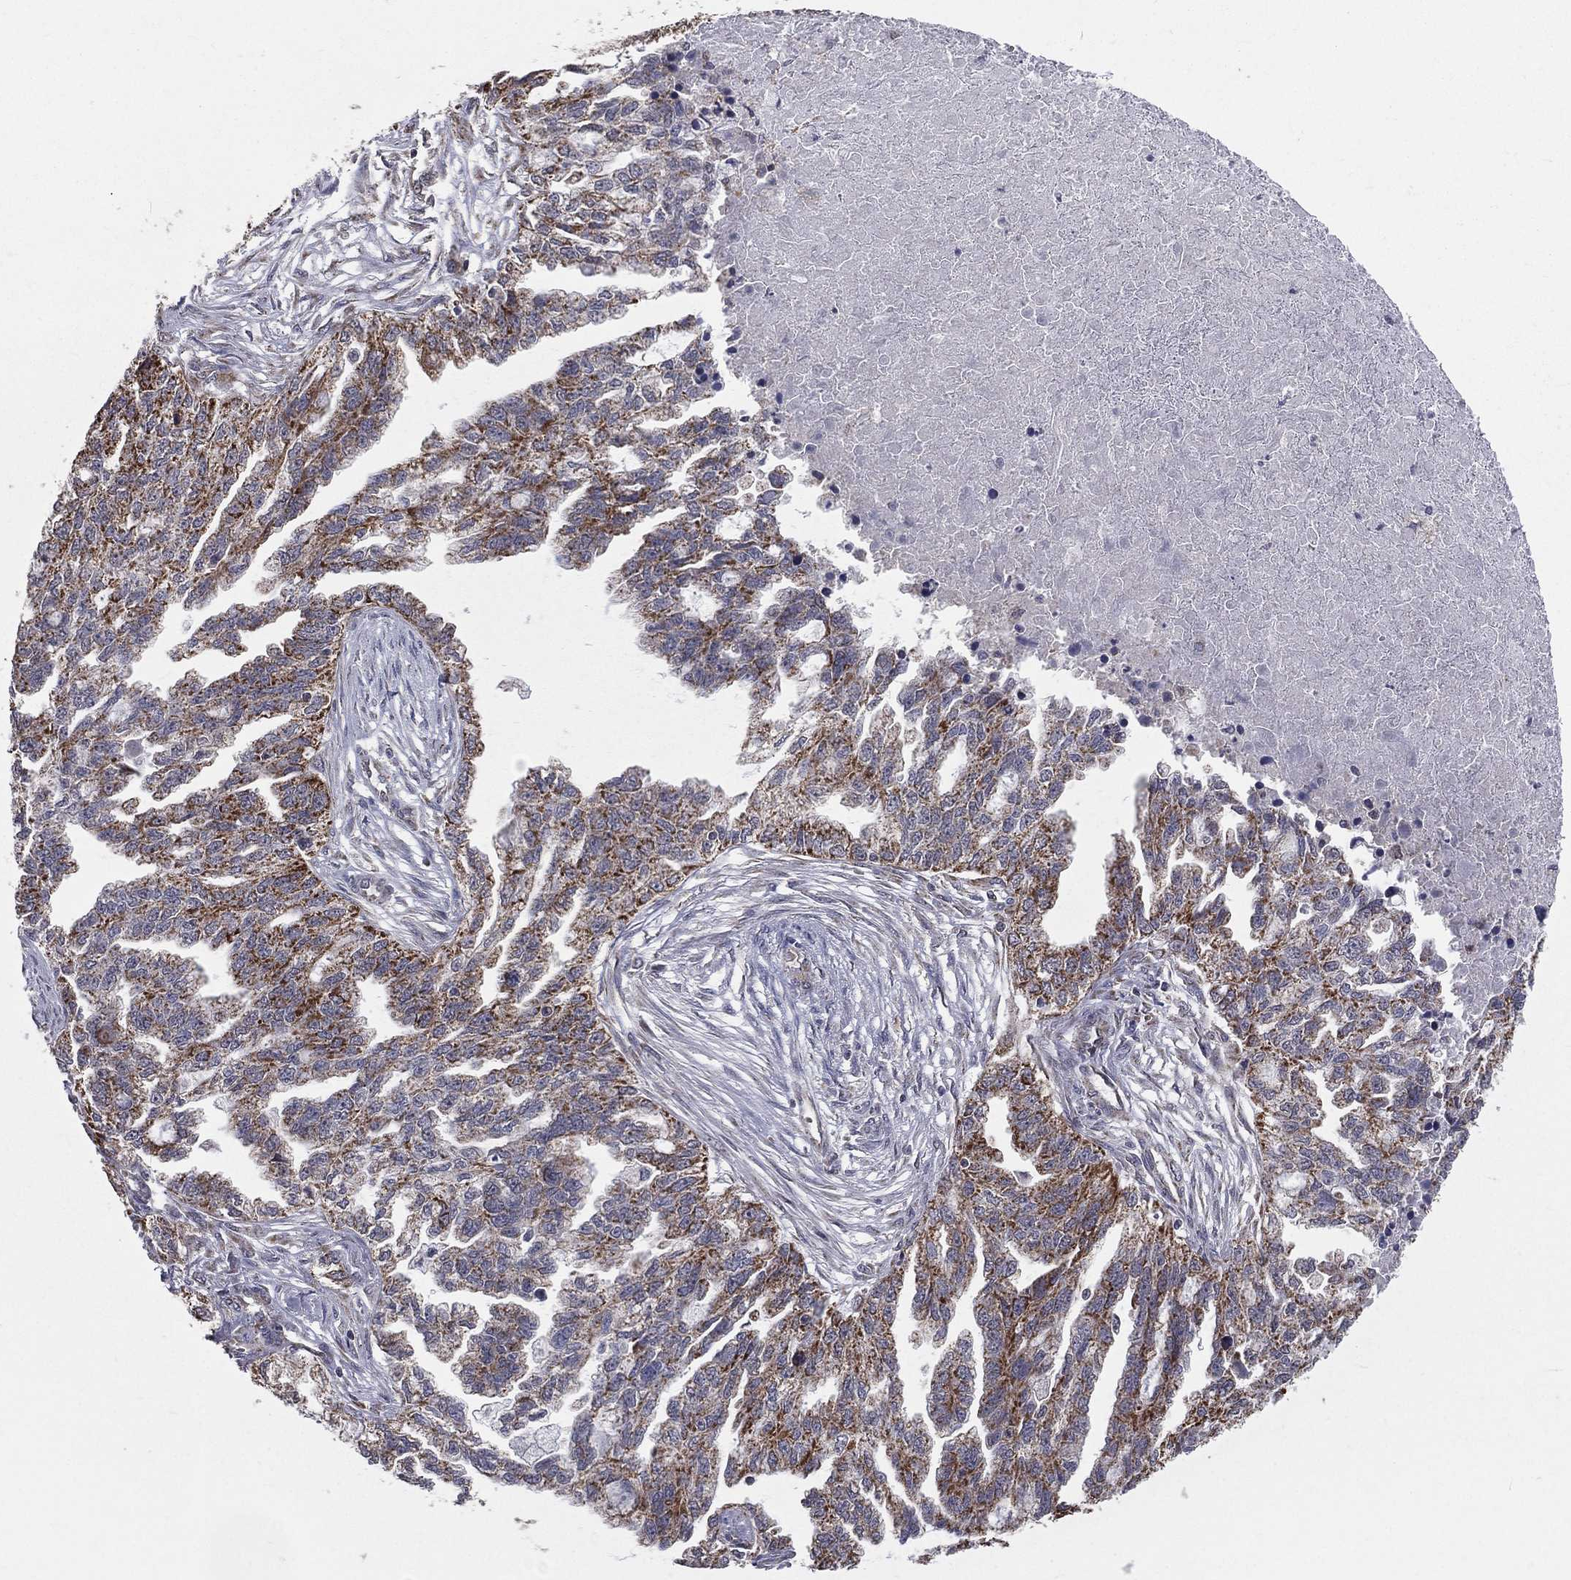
{"staining": {"intensity": "moderate", "quantity": "25%-75%", "location": "cytoplasmic/membranous"}, "tissue": "ovarian cancer", "cell_type": "Tumor cells", "image_type": "cancer", "snomed": [{"axis": "morphology", "description": "Cystadenocarcinoma, serous, NOS"}, {"axis": "topography", "description": "Ovary"}], "caption": "Immunohistochemistry (IHC) (DAB (3,3'-diaminobenzidine)) staining of ovarian cancer (serous cystadenocarcinoma) exhibits moderate cytoplasmic/membranous protein staining in about 25%-75% of tumor cells. (DAB (3,3'-diaminobenzidine) = brown stain, brightfield microscopy at high magnification).", "gene": "MRPL46", "patient": {"sex": "female", "age": 51}}